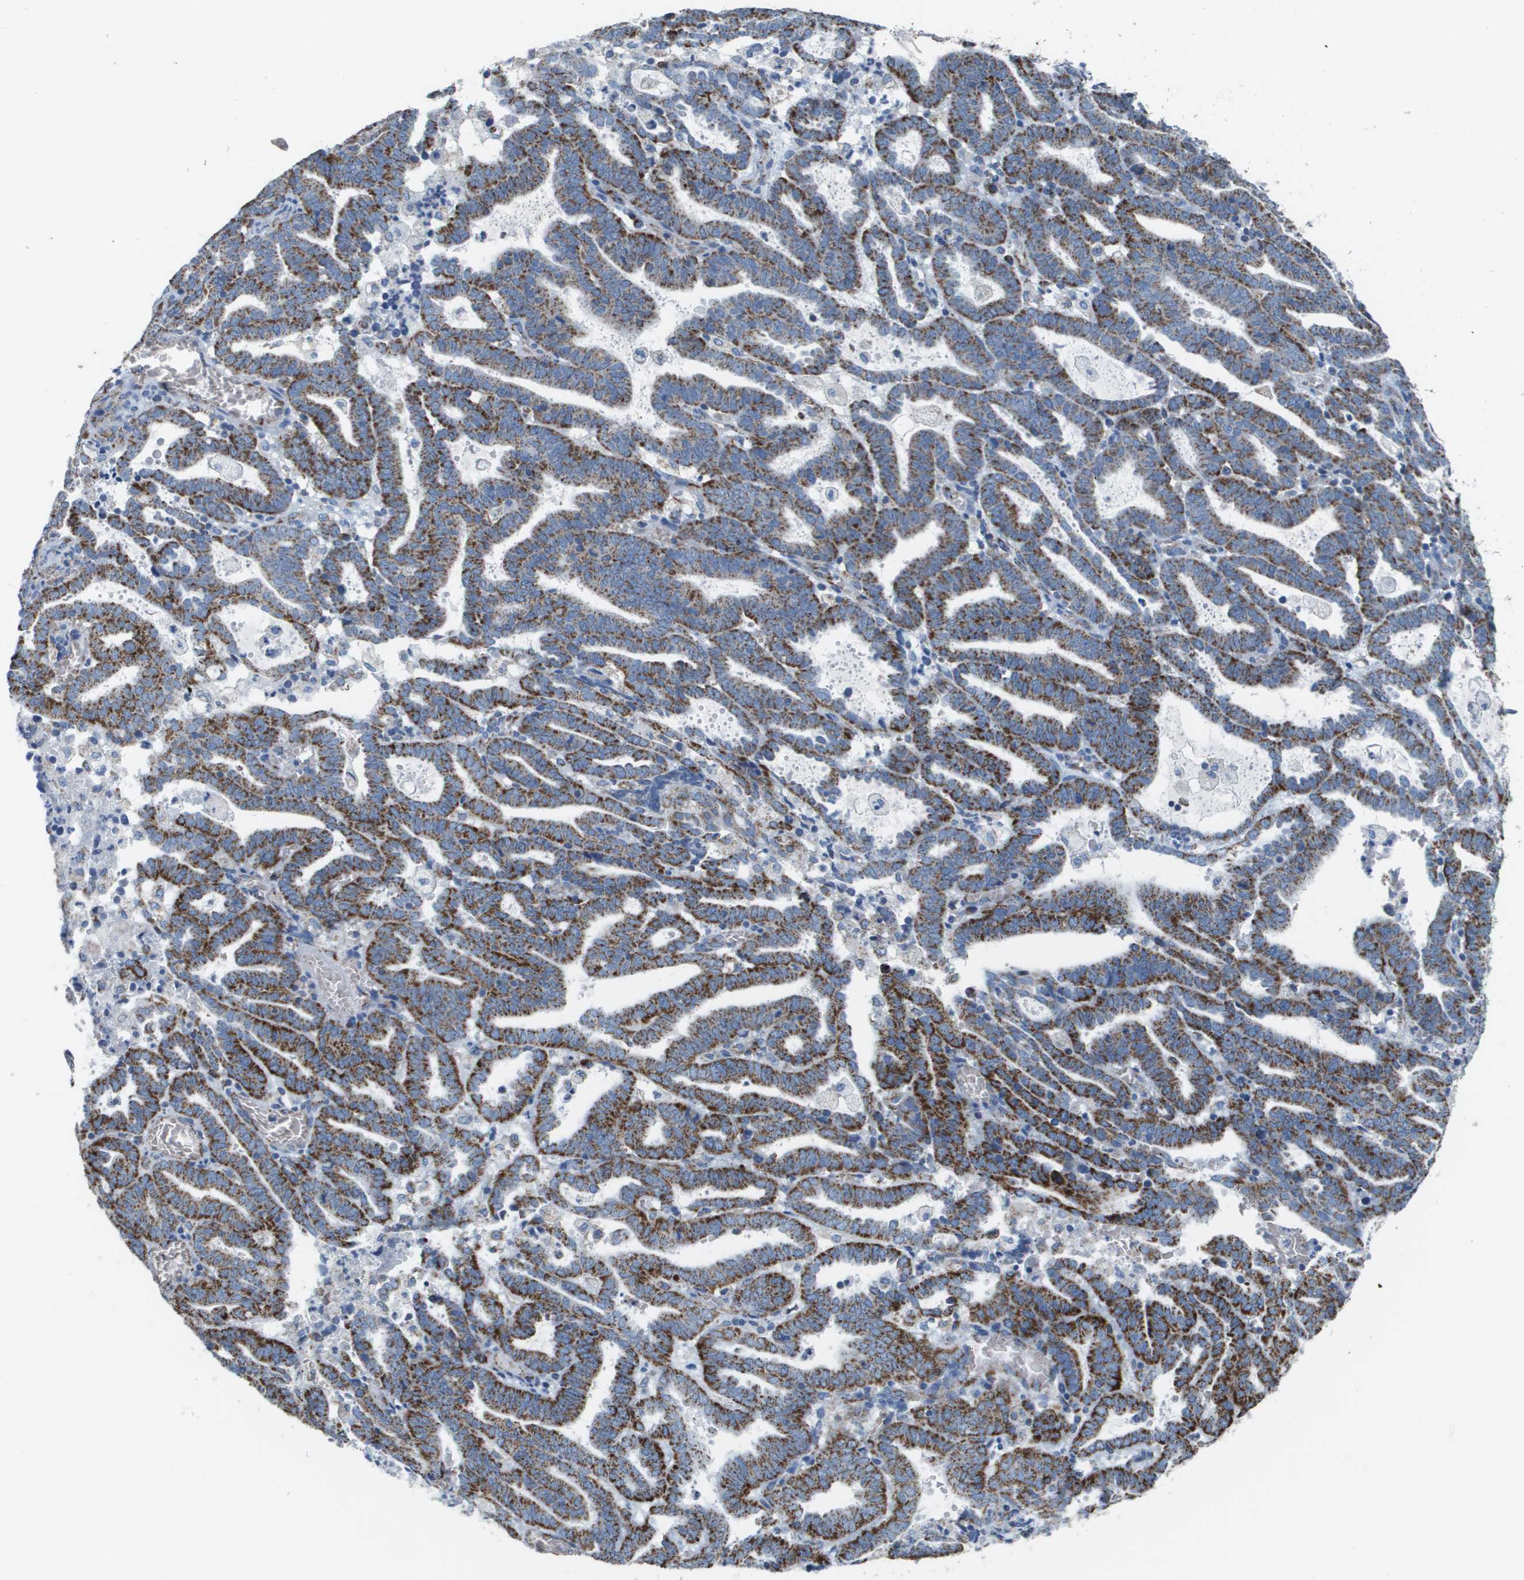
{"staining": {"intensity": "strong", "quantity": ">75%", "location": "cytoplasmic/membranous"}, "tissue": "endometrial cancer", "cell_type": "Tumor cells", "image_type": "cancer", "snomed": [{"axis": "morphology", "description": "Adenocarcinoma, NOS"}, {"axis": "topography", "description": "Uterus"}], "caption": "High-power microscopy captured an immunohistochemistry photomicrograph of endometrial cancer, revealing strong cytoplasmic/membranous positivity in approximately >75% of tumor cells. Nuclei are stained in blue.", "gene": "ATP5F1B", "patient": {"sex": "female", "age": 83}}